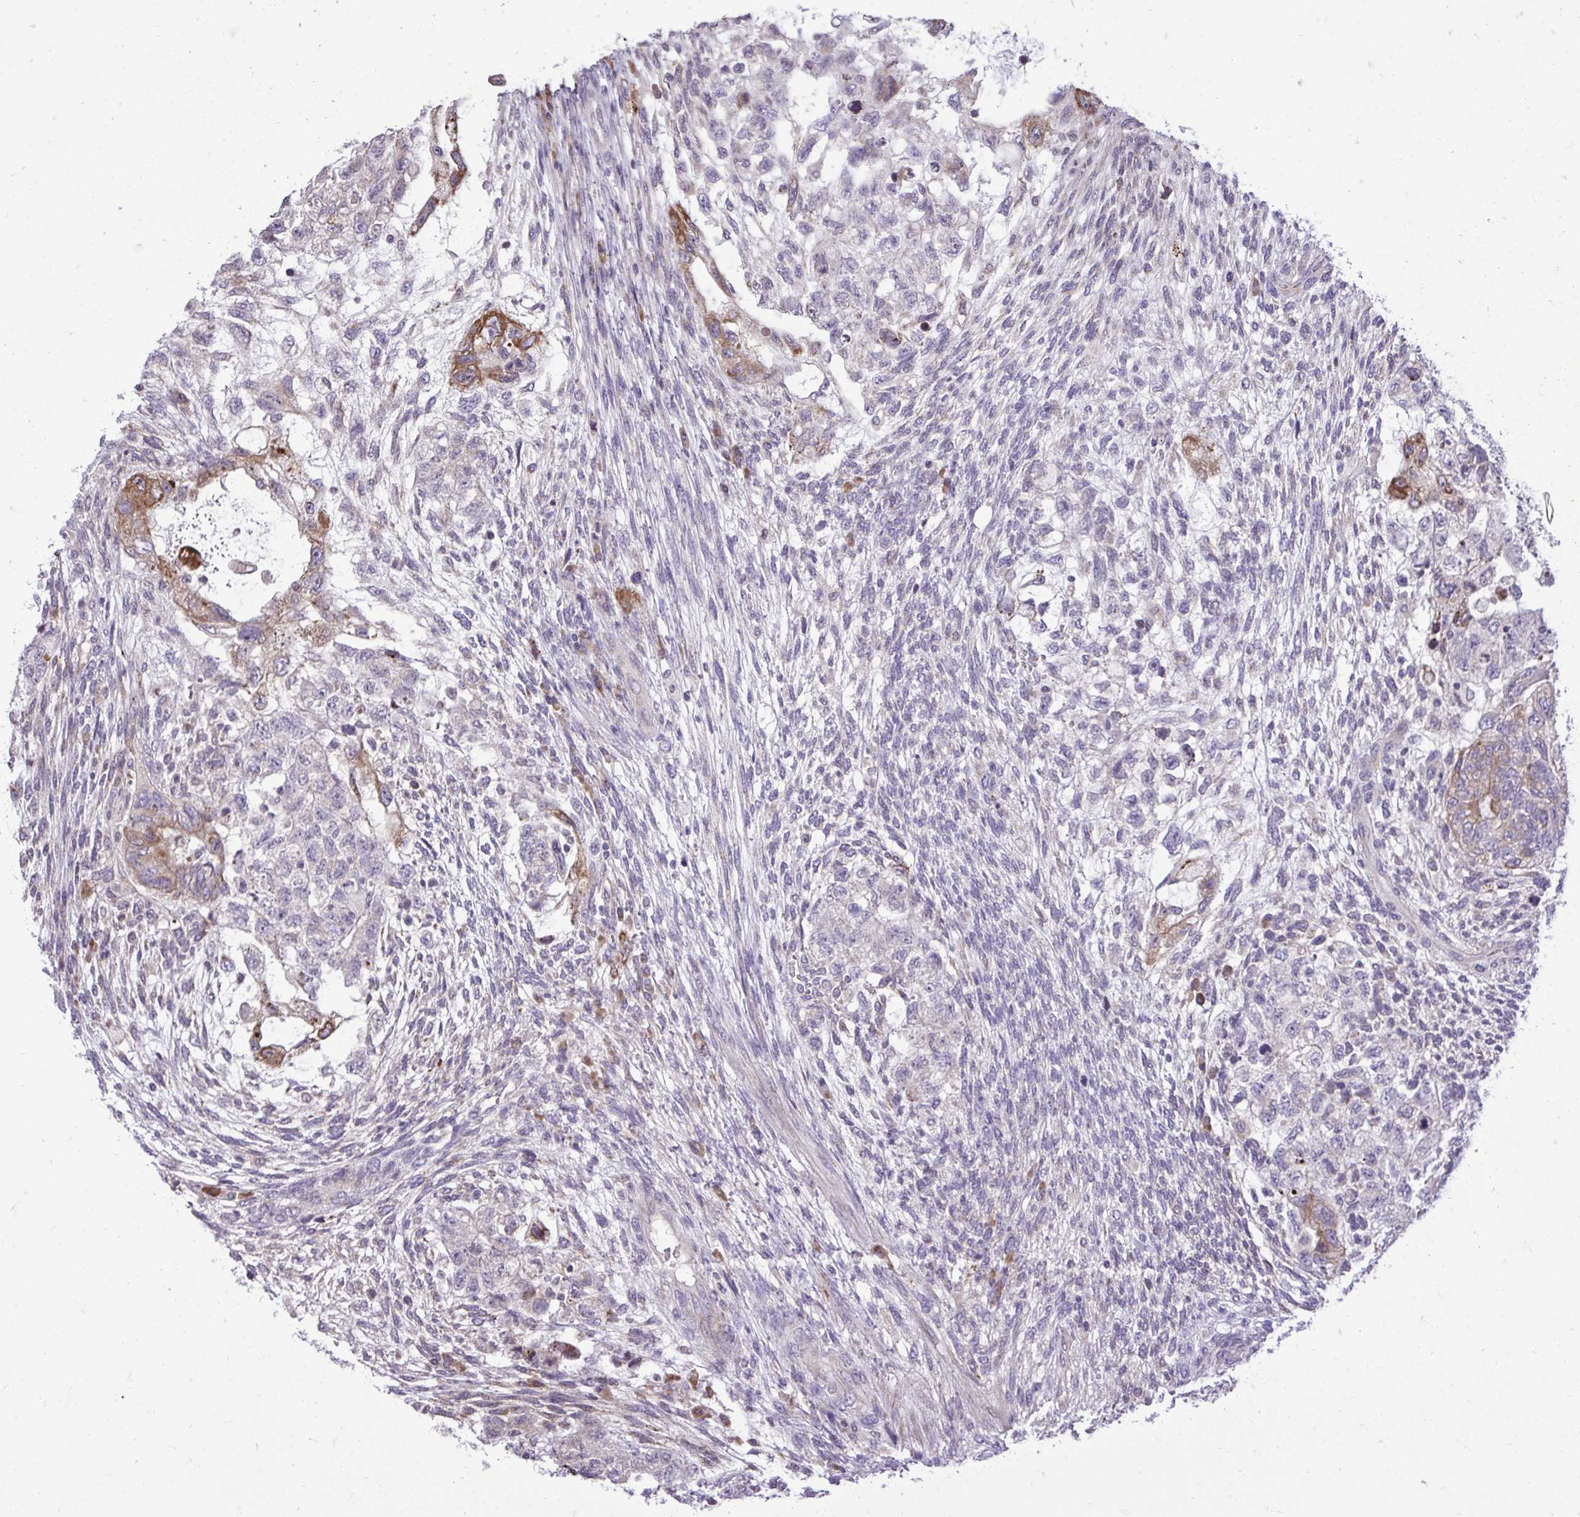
{"staining": {"intensity": "negative", "quantity": "none", "location": "none"}, "tissue": "testis cancer", "cell_type": "Tumor cells", "image_type": "cancer", "snomed": [{"axis": "morphology", "description": "Normal tissue, NOS"}, {"axis": "morphology", "description": "Carcinoma, Embryonal, NOS"}, {"axis": "topography", "description": "Testis"}], "caption": "Testis cancer was stained to show a protein in brown. There is no significant positivity in tumor cells.", "gene": "METTL9", "patient": {"sex": "male", "age": 36}}